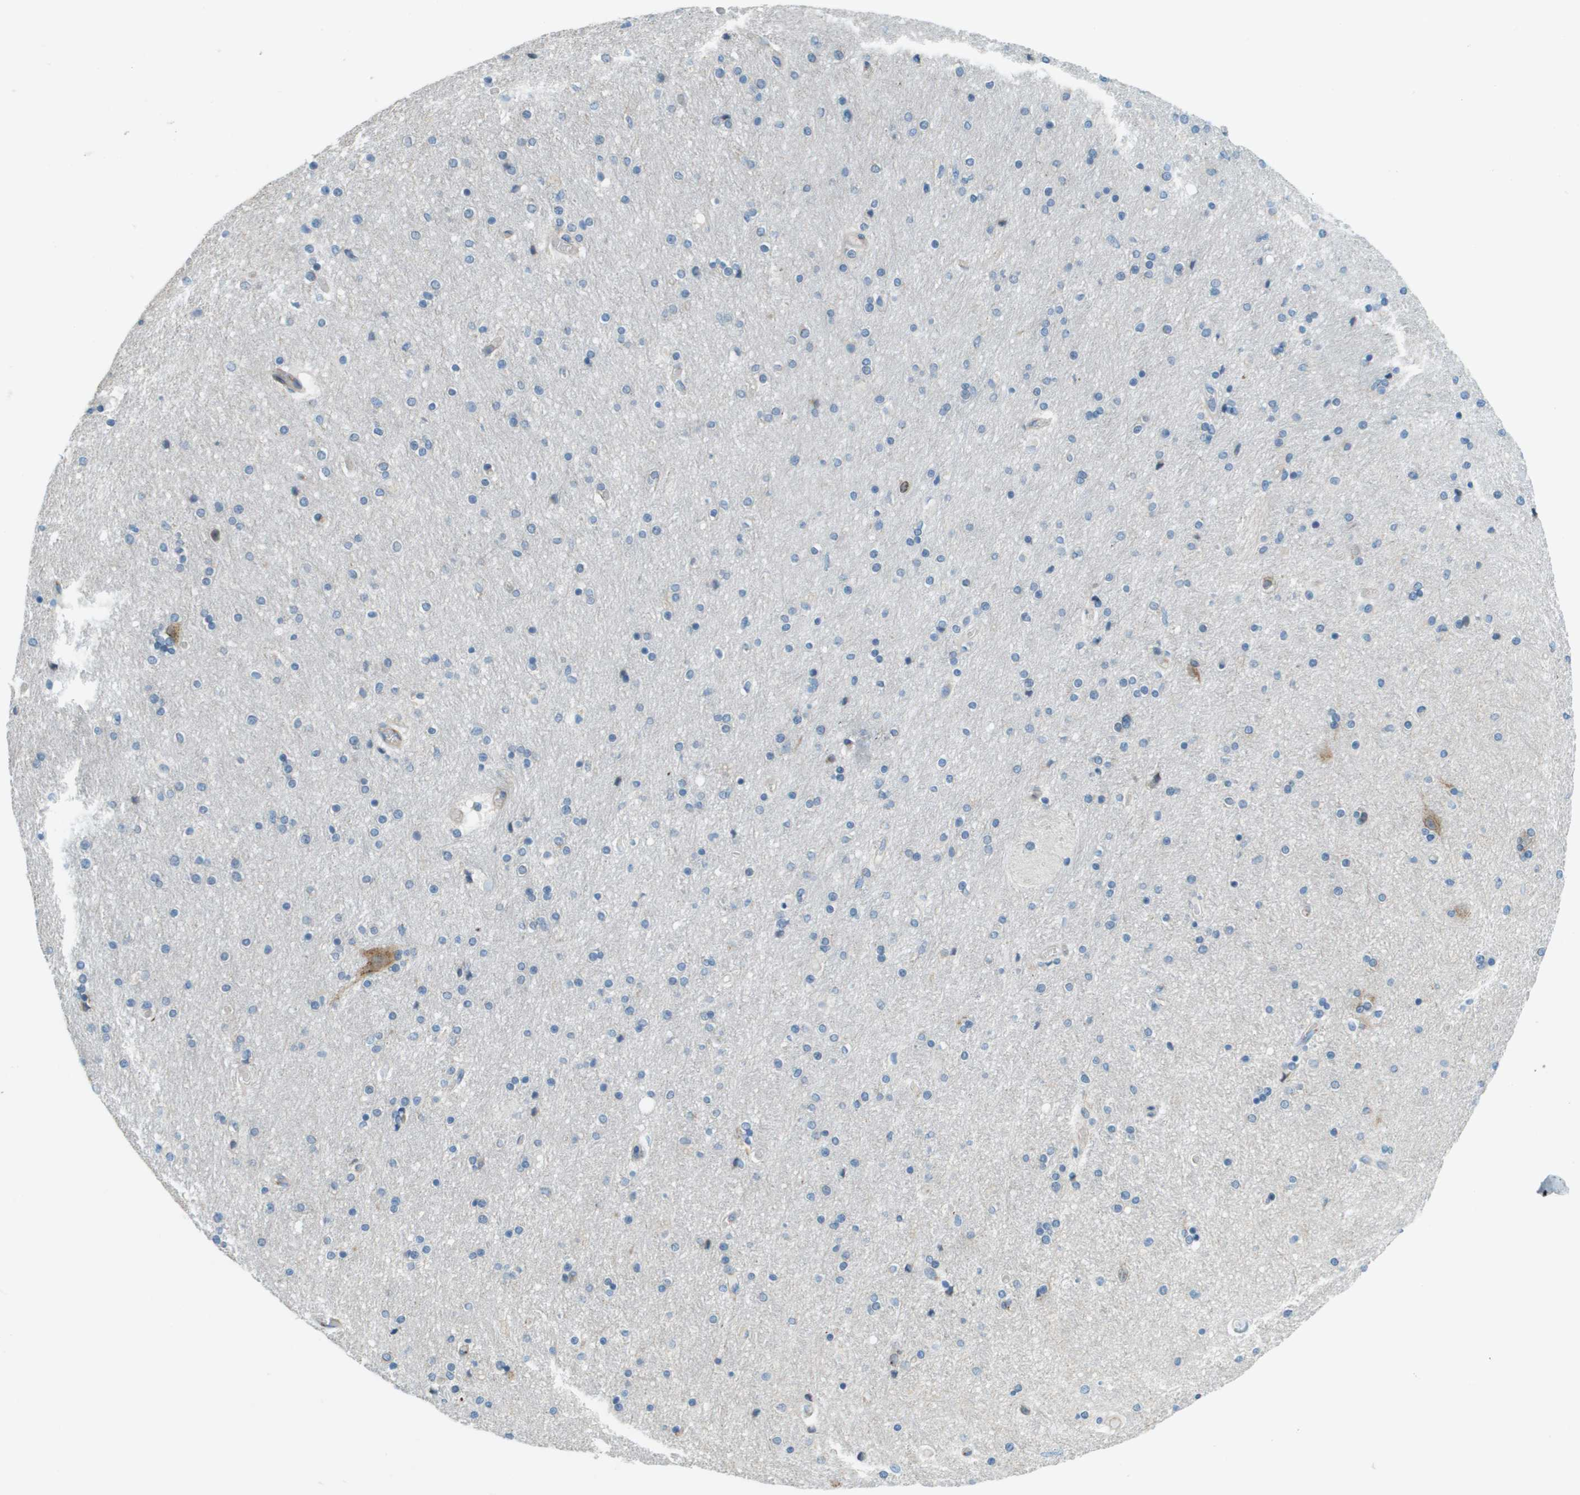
{"staining": {"intensity": "moderate", "quantity": "<25%", "location": "cytoplasmic/membranous"}, "tissue": "hippocampus", "cell_type": "Glial cells", "image_type": "normal", "snomed": [{"axis": "morphology", "description": "Normal tissue, NOS"}, {"axis": "topography", "description": "Hippocampus"}], "caption": "About <25% of glial cells in unremarkable human hippocampus exhibit moderate cytoplasmic/membranous protein staining as visualized by brown immunohistochemical staining.", "gene": "ACBD3", "patient": {"sex": "female", "age": 54}}